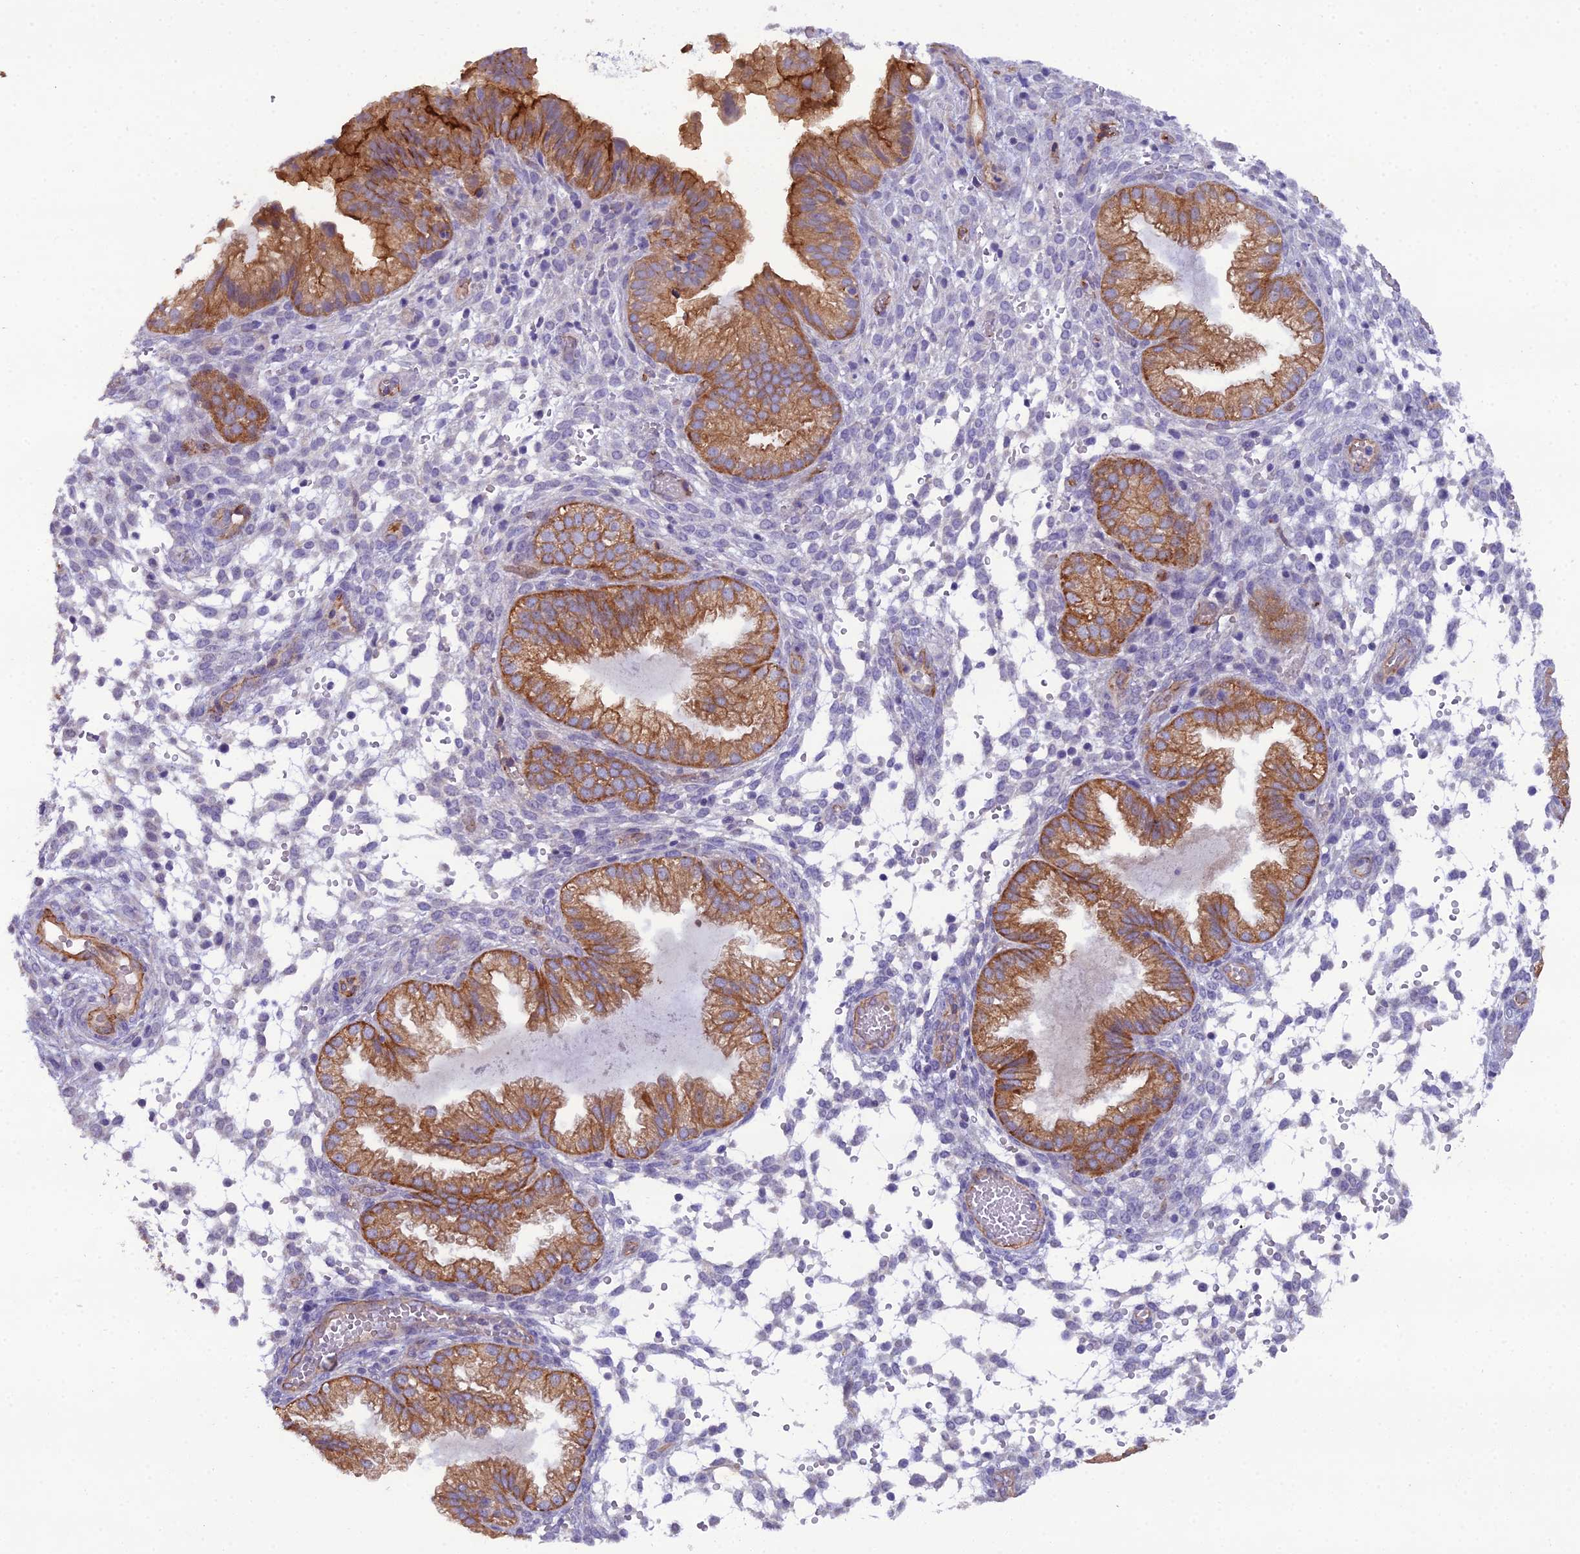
{"staining": {"intensity": "negative", "quantity": "none", "location": "none"}, "tissue": "endometrium", "cell_type": "Cells in endometrial stroma", "image_type": "normal", "snomed": [{"axis": "morphology", "description": "Normal tissue, NOS"}, {"axis": "topography", "description": "Endometrium"}], "caption": "Immunohistochemistry histopathology image of benign human endometrium stained for a protein (brown), which shows no expression in cells in endometrial stroma. (DAB IHC, high magnification).", "gene": "CFAP47", "patient": {"sex": "female", "age": 33}}